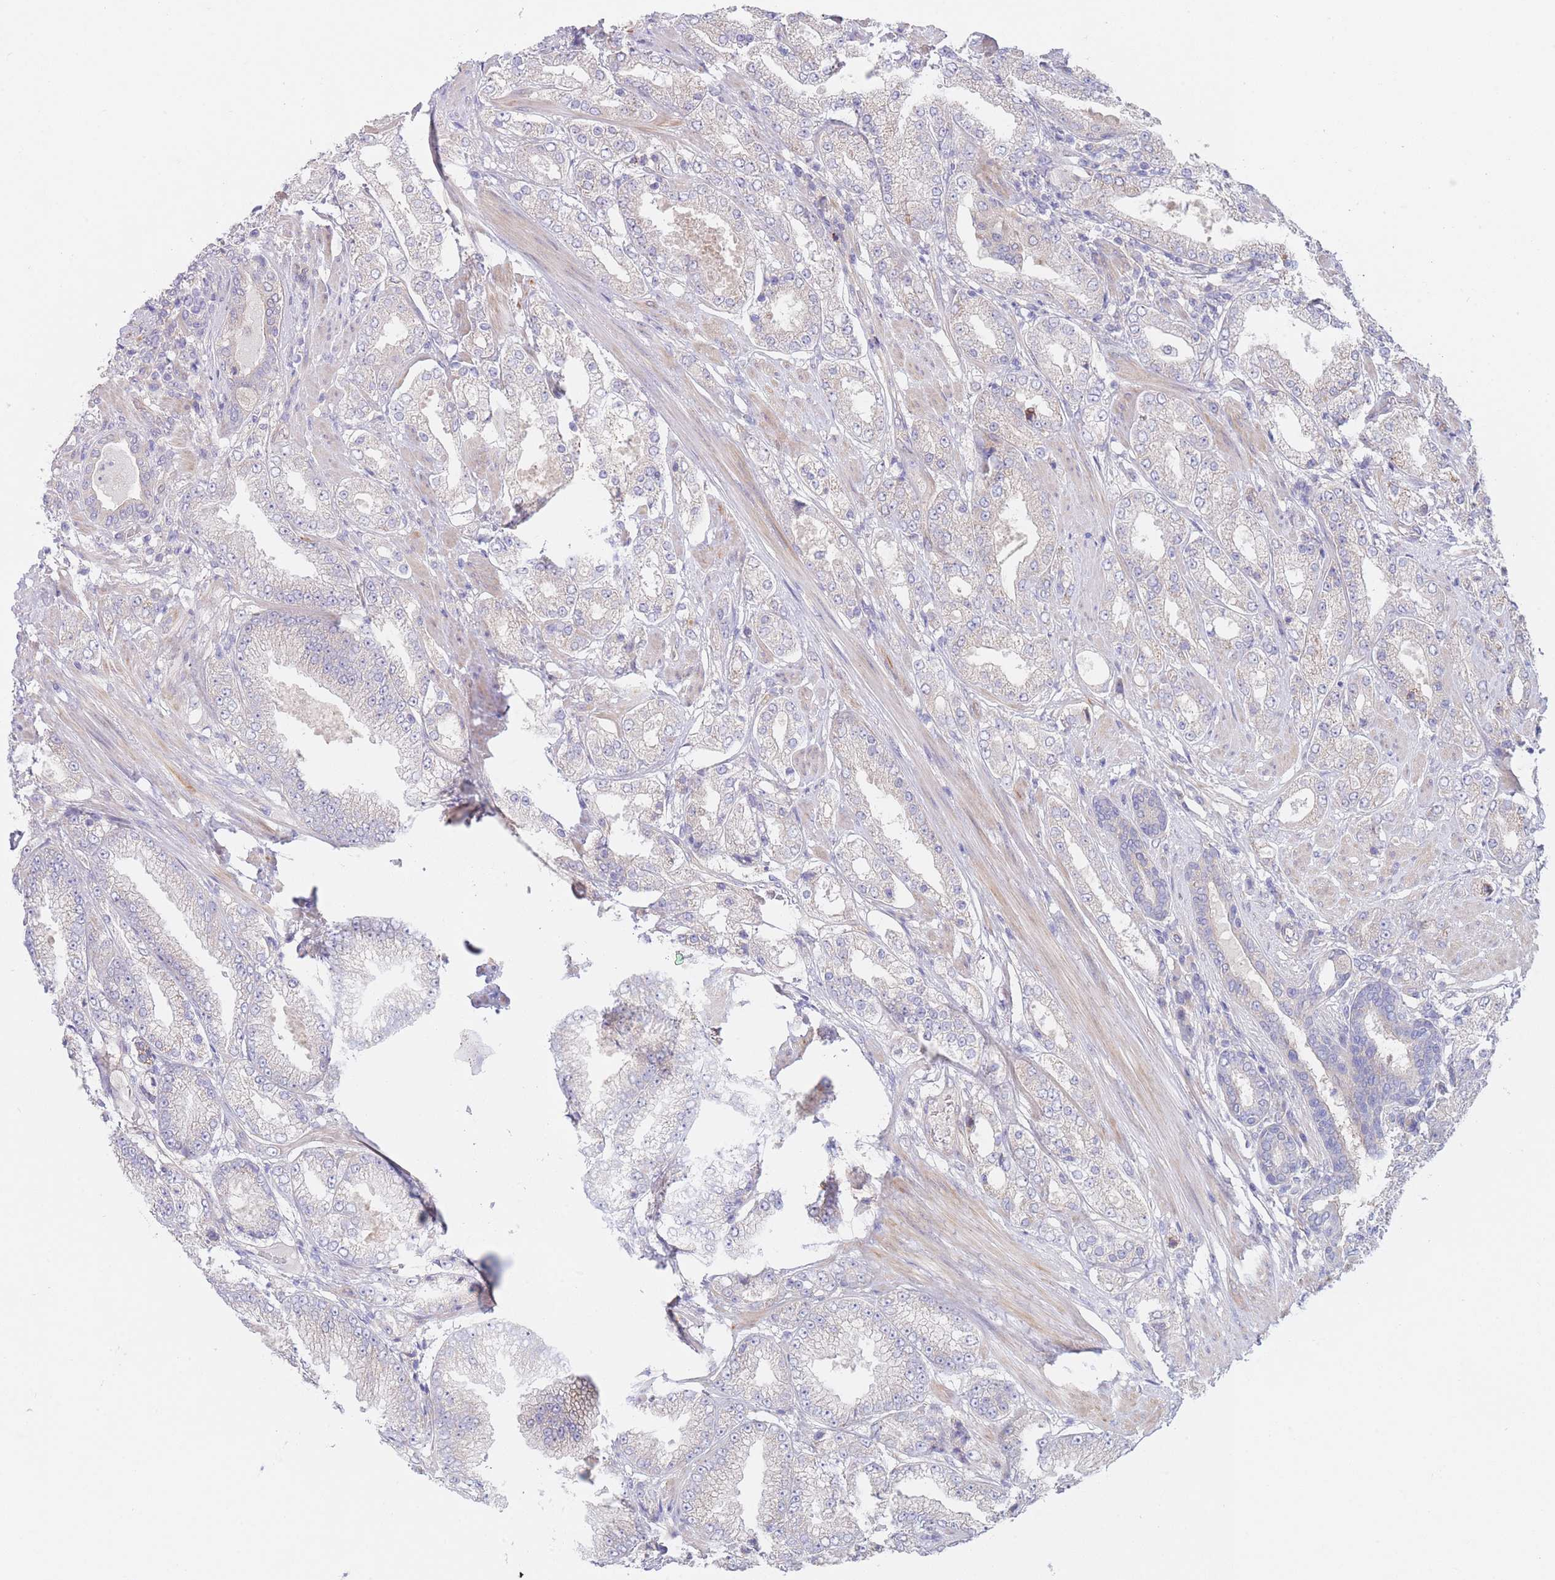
{"staining": {"intensity": "negative", "quantity": "none", "location": "none"}, "tissue": "prostate cancer", "cell_type": "Tumor cells", "image_type": "cancer", "snomed": [{"axis": "morphology", "description": "Adenocarcinoma, High grade"}, {"axis": "topography", "description": "Prostate"}], "caption": "A high-resolution photomicrograph shows immunohistochemistry staining of prostate high-grade adenocarcinoma, which shows no significant expression in tumor cells.", "gene": "ZNF281", "patient": {"sex": "male", "age": 68}}